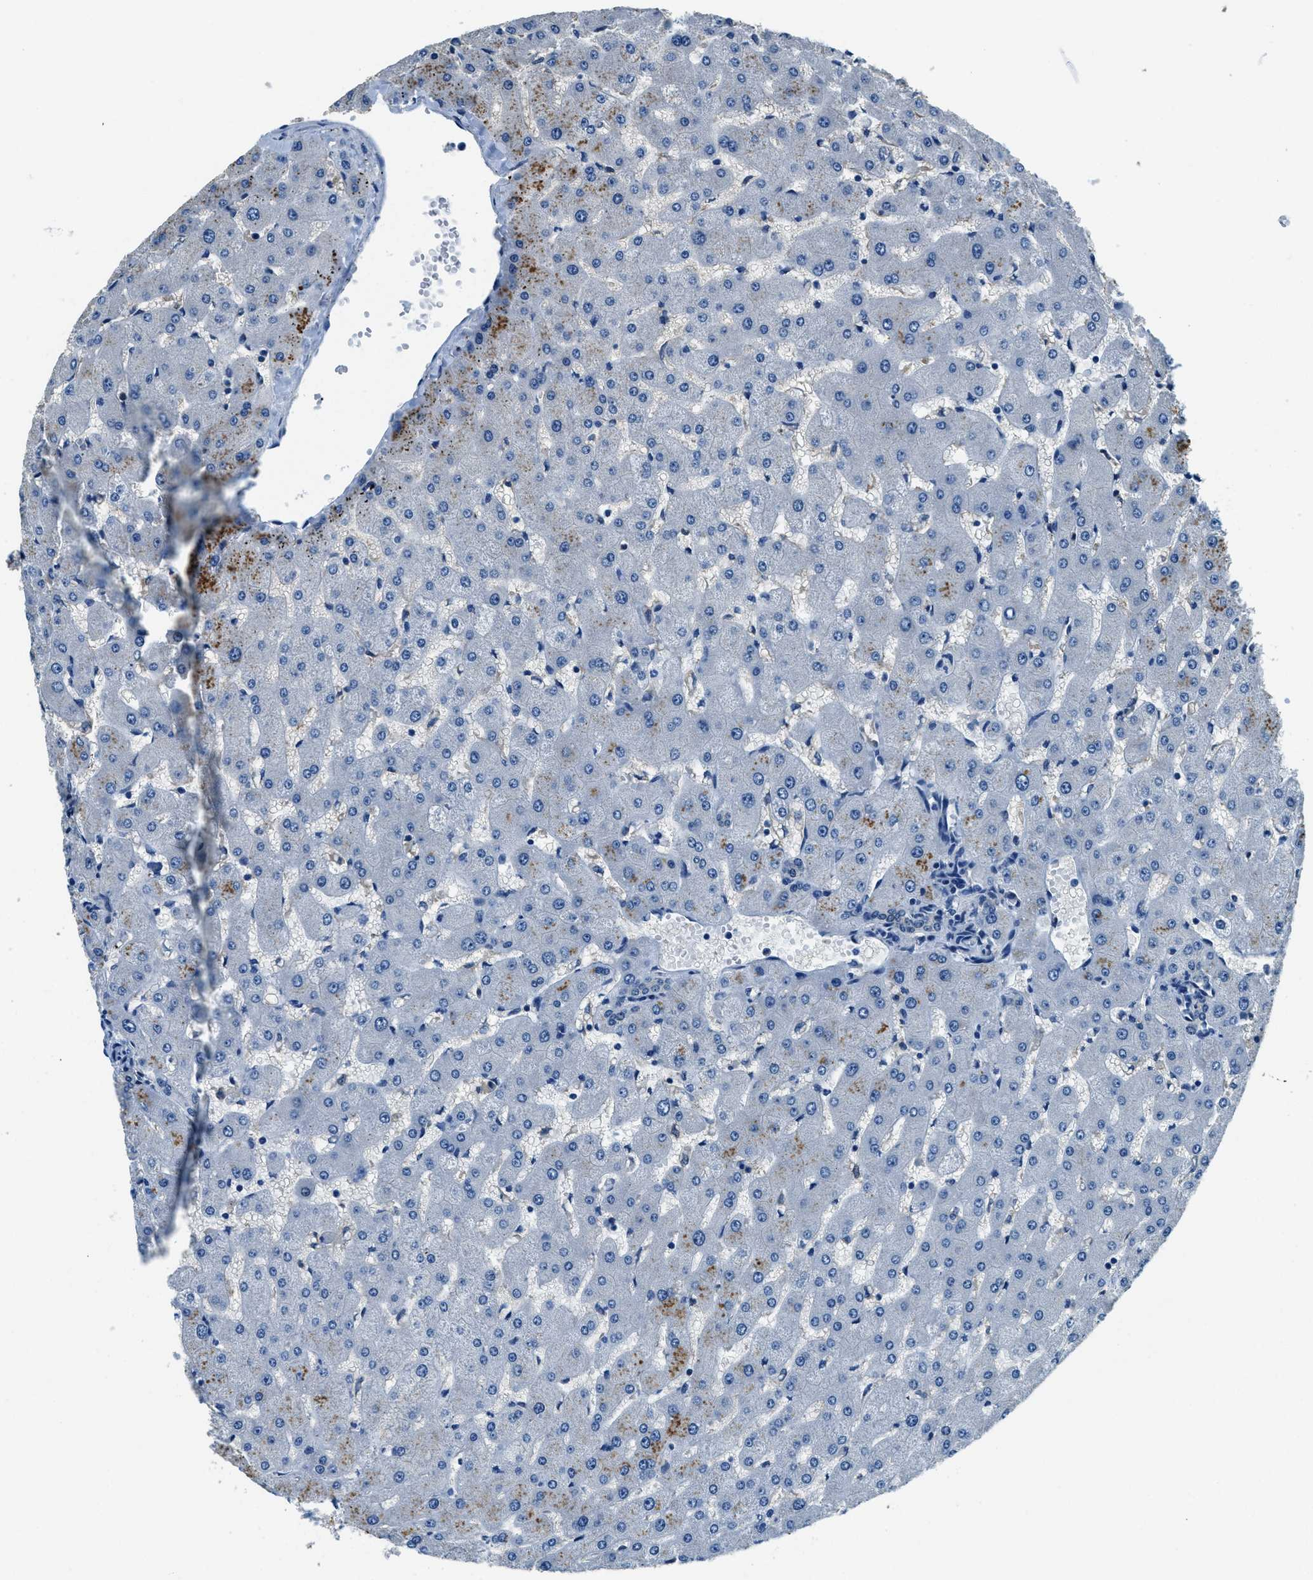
{"staining": {"intensity": "negative", "quantity": "none", "location": "none"}, "tissue": "liver", "cell_type": "Cholangiocytes", "image_type": "normal", "snomed": [{"axis": "morphology", "description": "Normal tissue, NOS"}, {"axis": "topography", "description": "Liver"}], "caption": "Human liver stained for a protein using IHC exhibits no positivity in cholangiocytes.", "gene": "TWF1", "patient": {"sex": "female", "age": 63}}